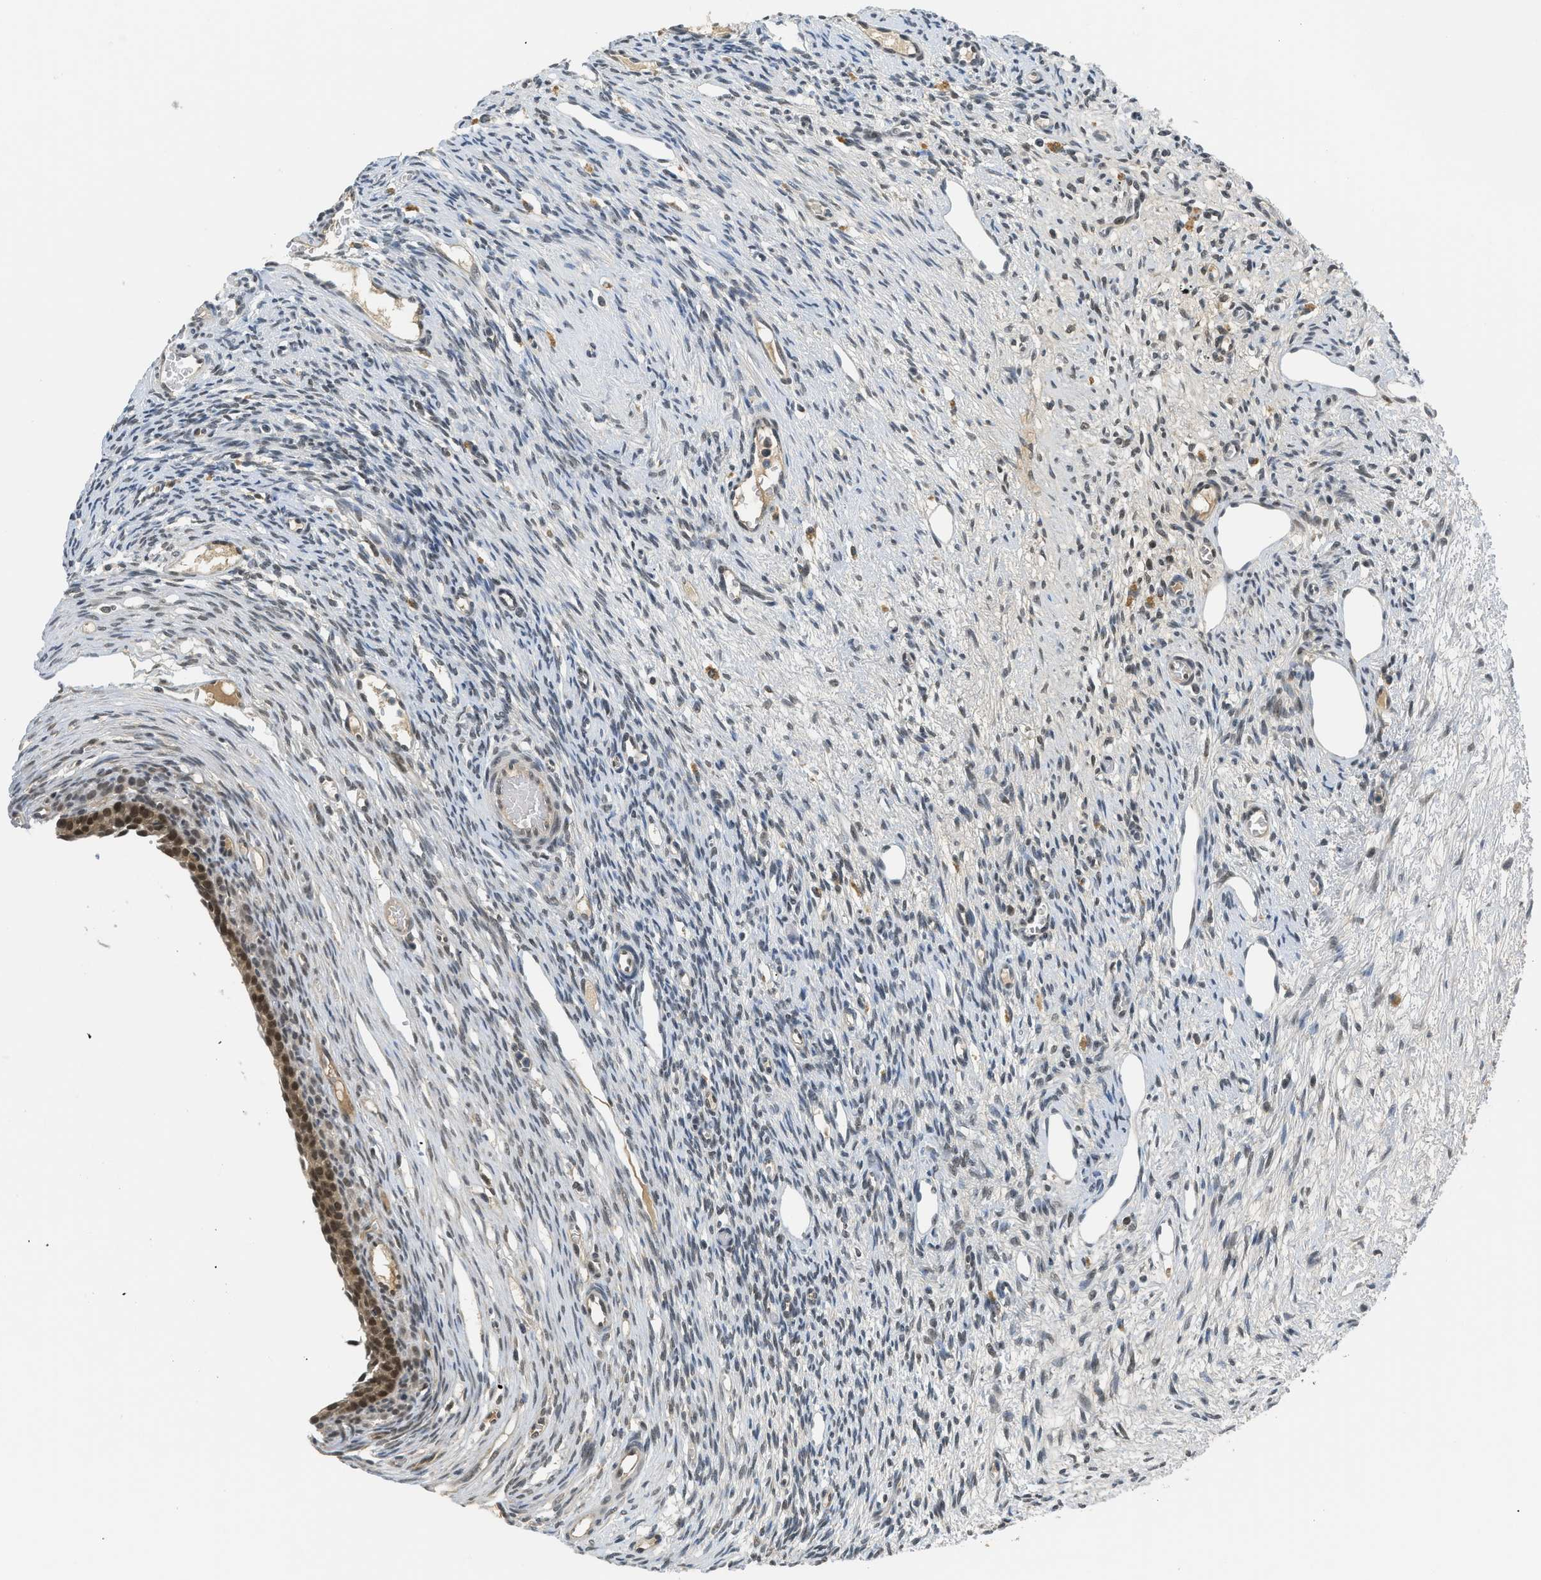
{"staining": {"intensity": "weak", "quantity": "25%-75%", "location": "nuclear"}, "tissue": "ovary", "cell_type": "Ovarian stroma cells", "image_type": "normal", "snomed": [{"axis": "morphology", "description": "Normal tissue, NOS"}, {"axis": "topography", "description": "Ovary"}], "caption": "Immunohistochemical staining of benign human ovary reveals low levels of weak nuclear positivity in approximately 25%-75% of ovarian stroma cells.", "gene": "MZF1", "patient": {"sex": "female", "age": 33}}